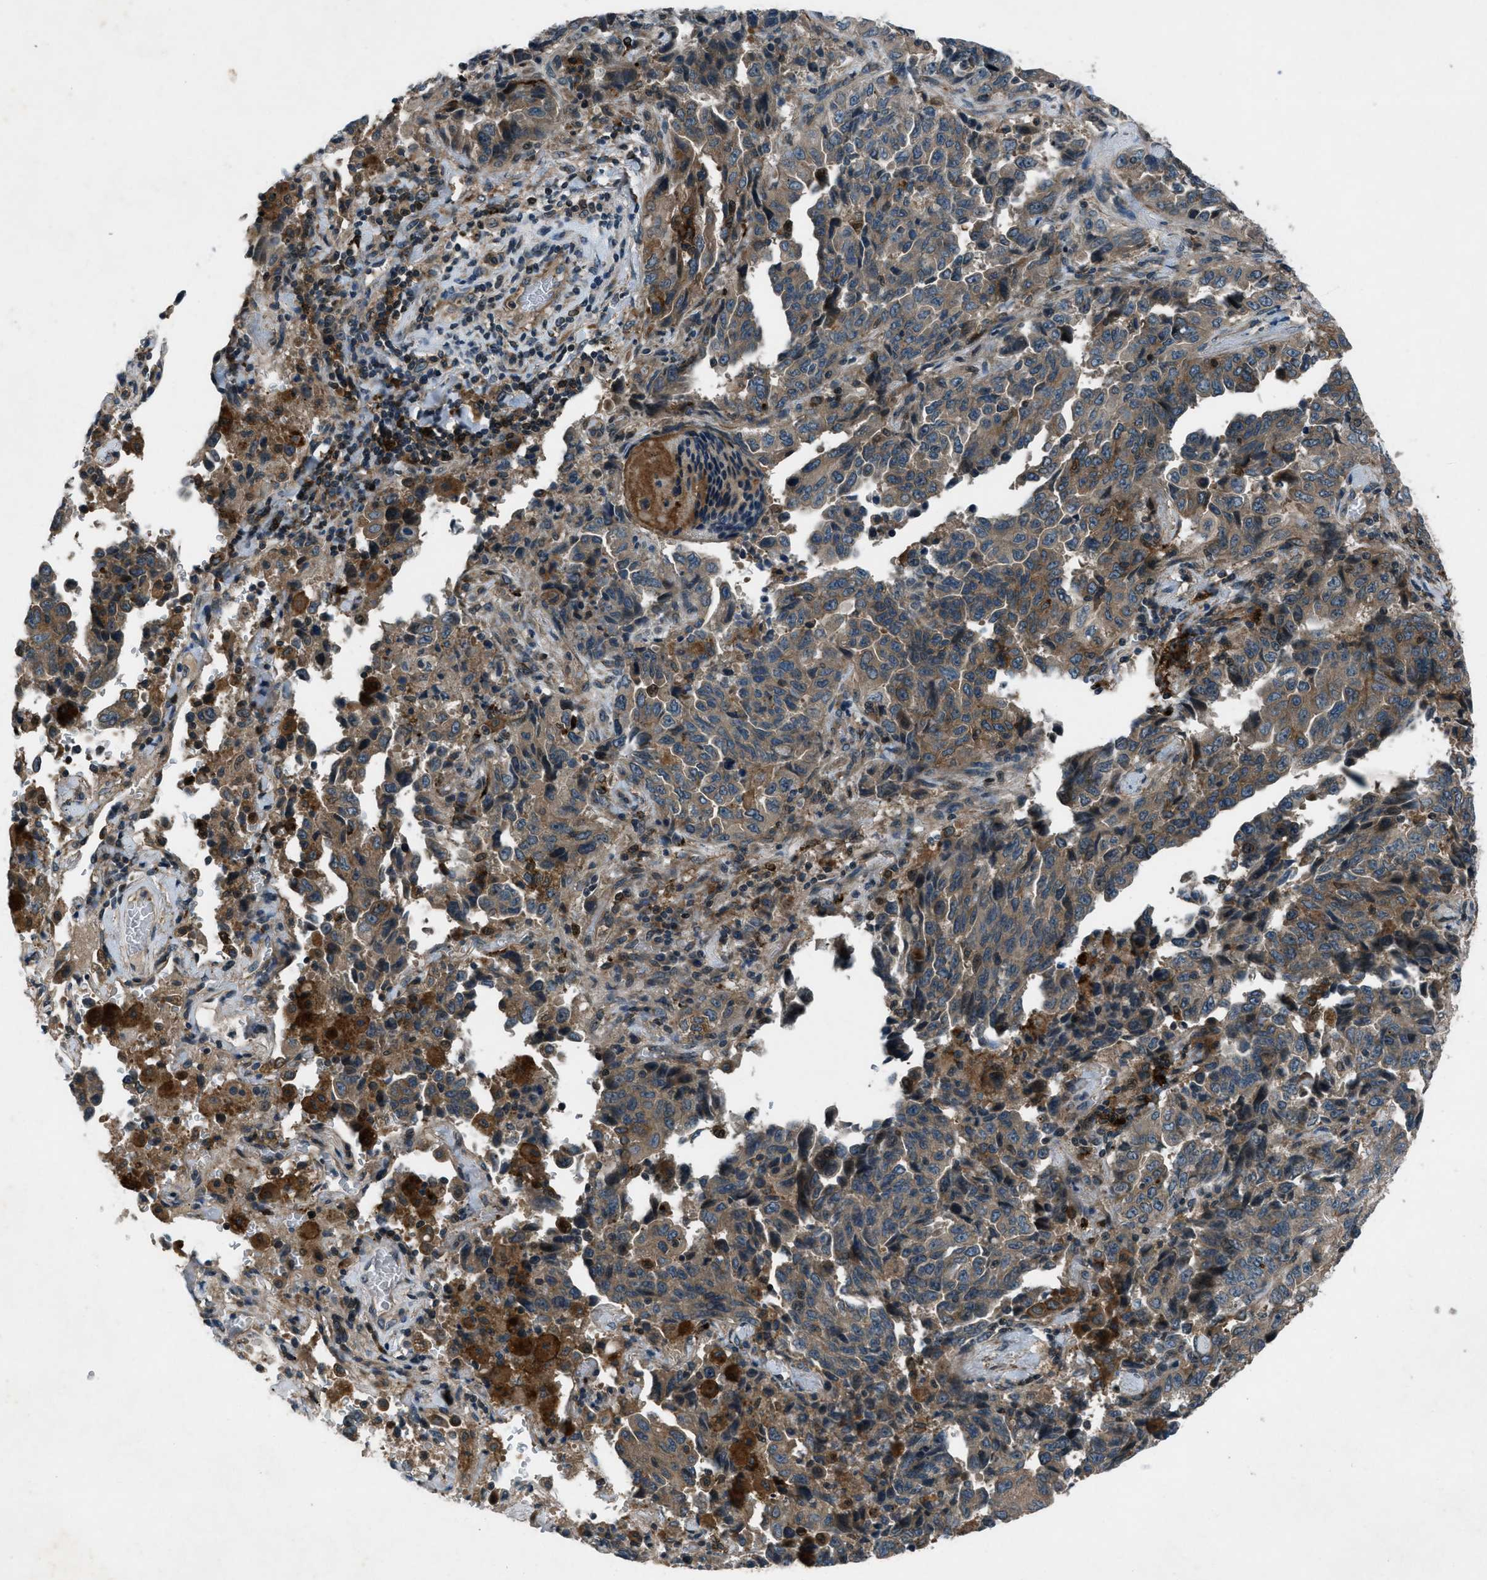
{"staining": {"intensity": "moderate", "quantity": ">75%", "location": "cytoplasmic/membranous"}, "tissue": "lung cancer", "cell_type": "Tumor cells", "image_type": "cancer", "snomed": [{"axis": "morphology", "description": "Adenocarcinoma, NOS"}, {"axis": "topography", "description": "Lung"}], "caption": "A micrograph showing moderate cytoplasmic/membranous positivity in about >75% of tumor cells in lung cancer, as visualized by brown immunohistochemical staining.", "gene": "EPSTI1", "patient": {"sex": "female", "age": 51}}